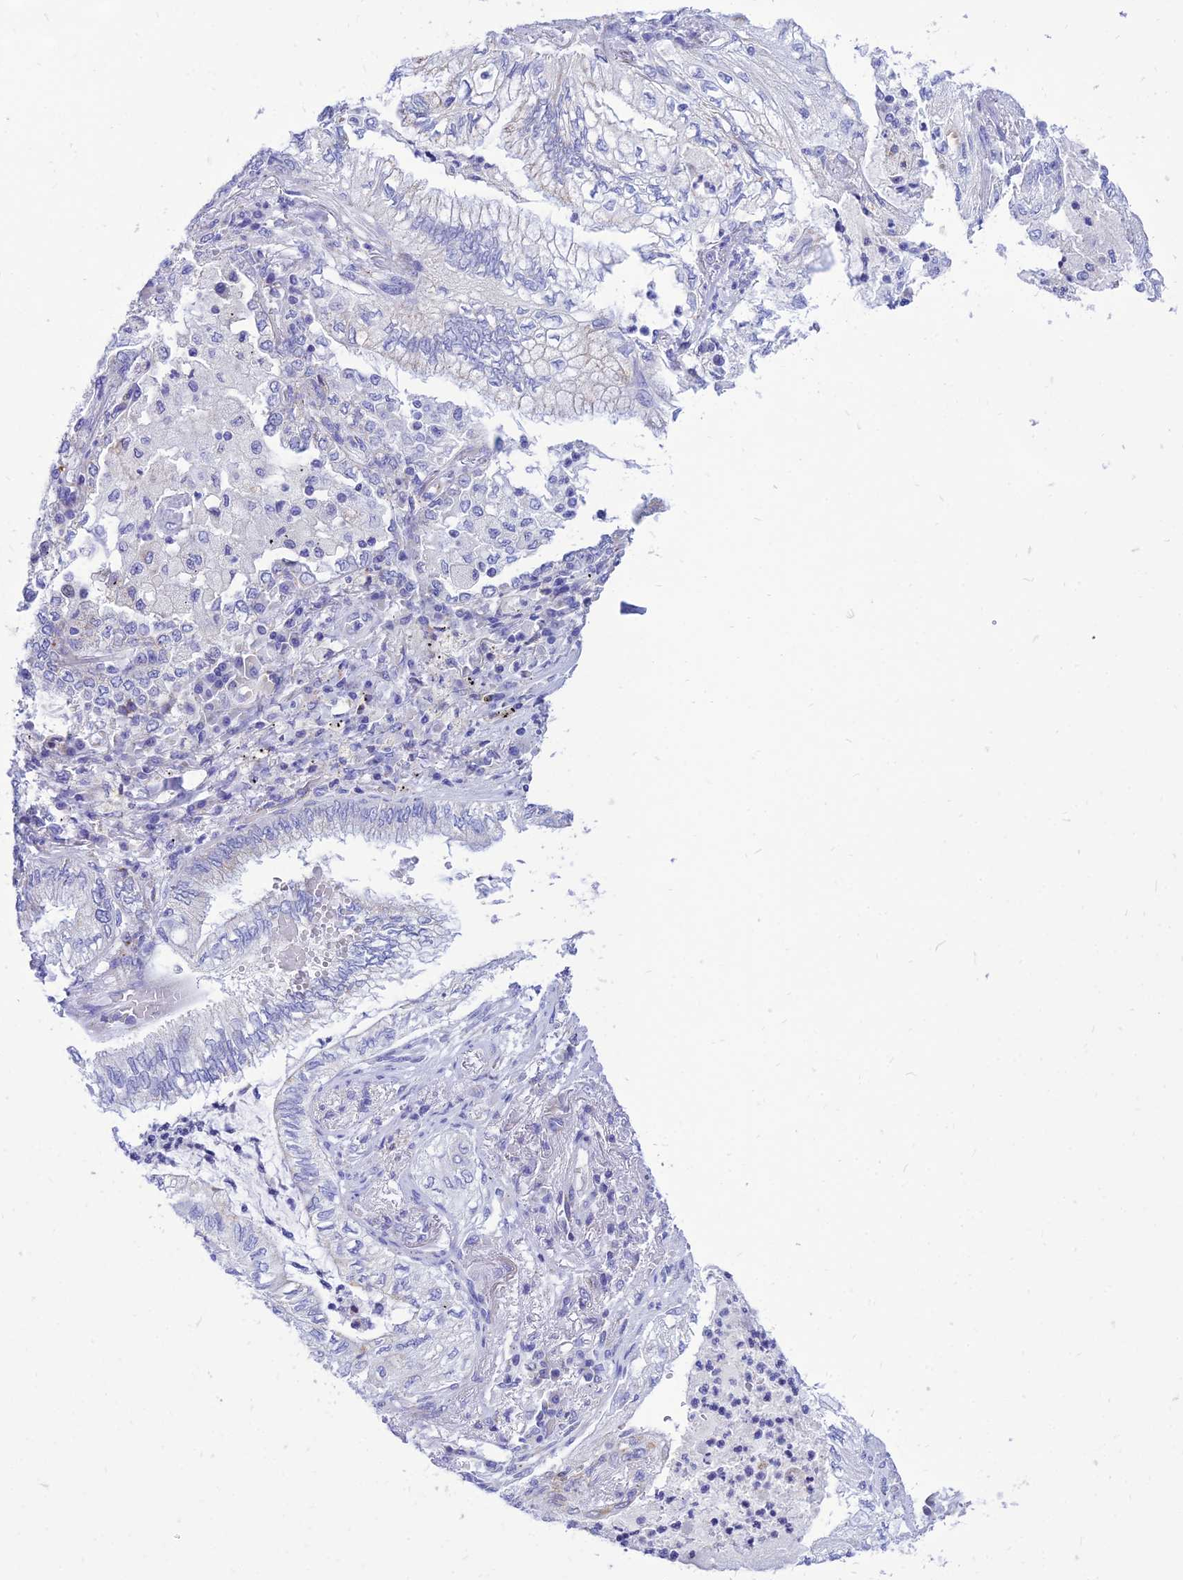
{"staining": {"intensity": "negative", "quantity": "none", "location": "none"}, "tissue": "lung cancer", "cell_type": "Tumor cells", "image_type": "cancer", "snomed": [{"axis": "morphology", "description": "Adenocarcinoma, NOS"}, {"axis": "topography", "description": "Lung"}], "caption": "Human adenocarcinoma (lung) stained for a protein using immunohistochemistry (IHC) displays no expression in tumor cells.", "gene": "PKN3", "patient": {"sex": "female", "age": 70}}